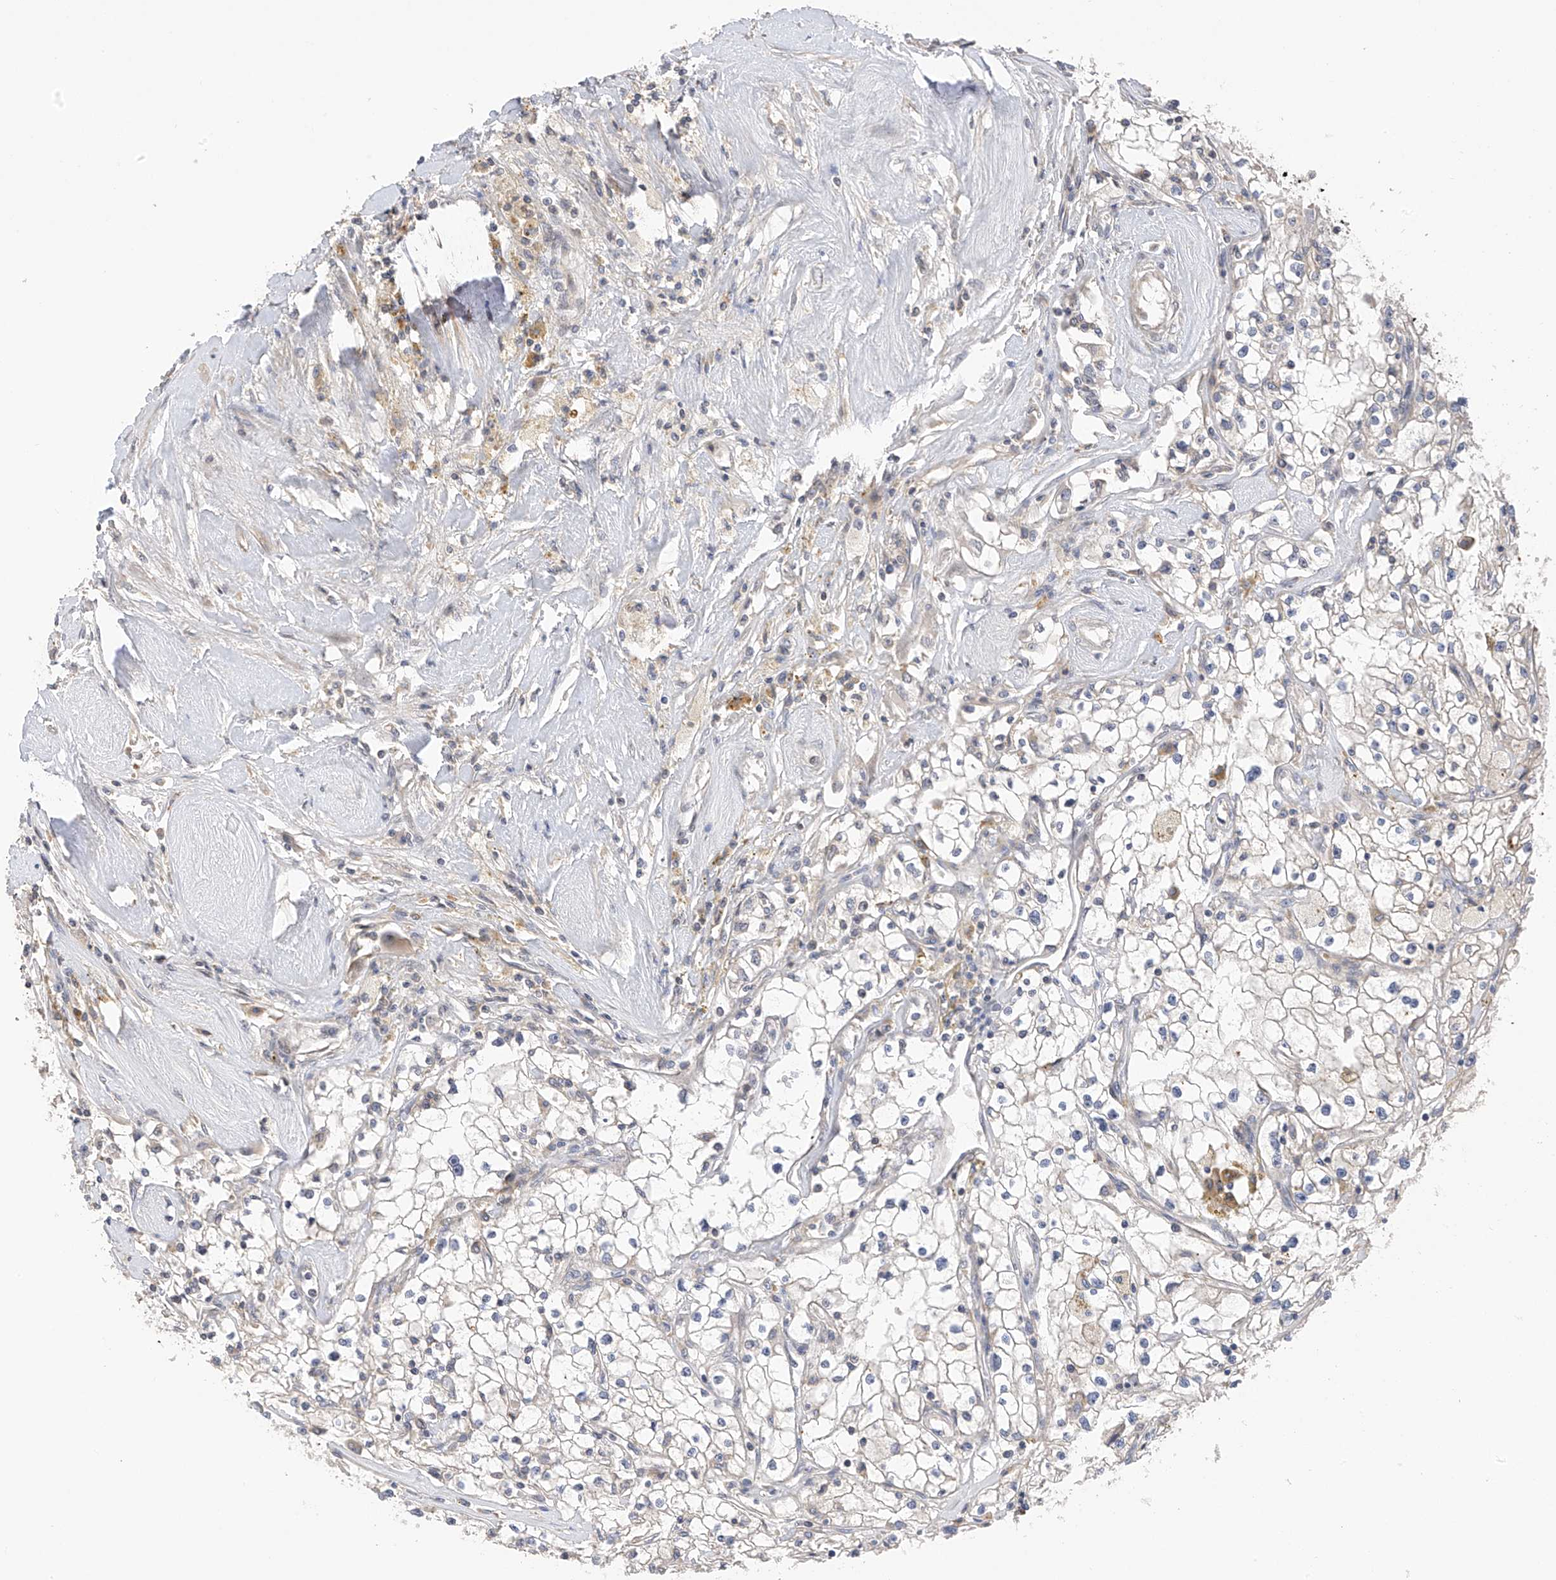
{"staining": {"intensity": "negative", "quantity": "none", "location": "none"}, "tissue": "renal cancer", "cell_type": "Tumor cells", "image_type": "cancer", "snomed": [{"axis": "morphology", "description": "Adenocarcinoma, NOS"}, {"axis": "topography", "description": "Kidney"}], "caption": "Tumor cells show no significant staining in renal cancer. The staining was performed using DAB to visualize the protein expression in brown, while the nuclei were stained in blue with hematoxylin (Magnification: 20x).", "gene": "REC8", "patient": {"sex": "male", "age": 56}}